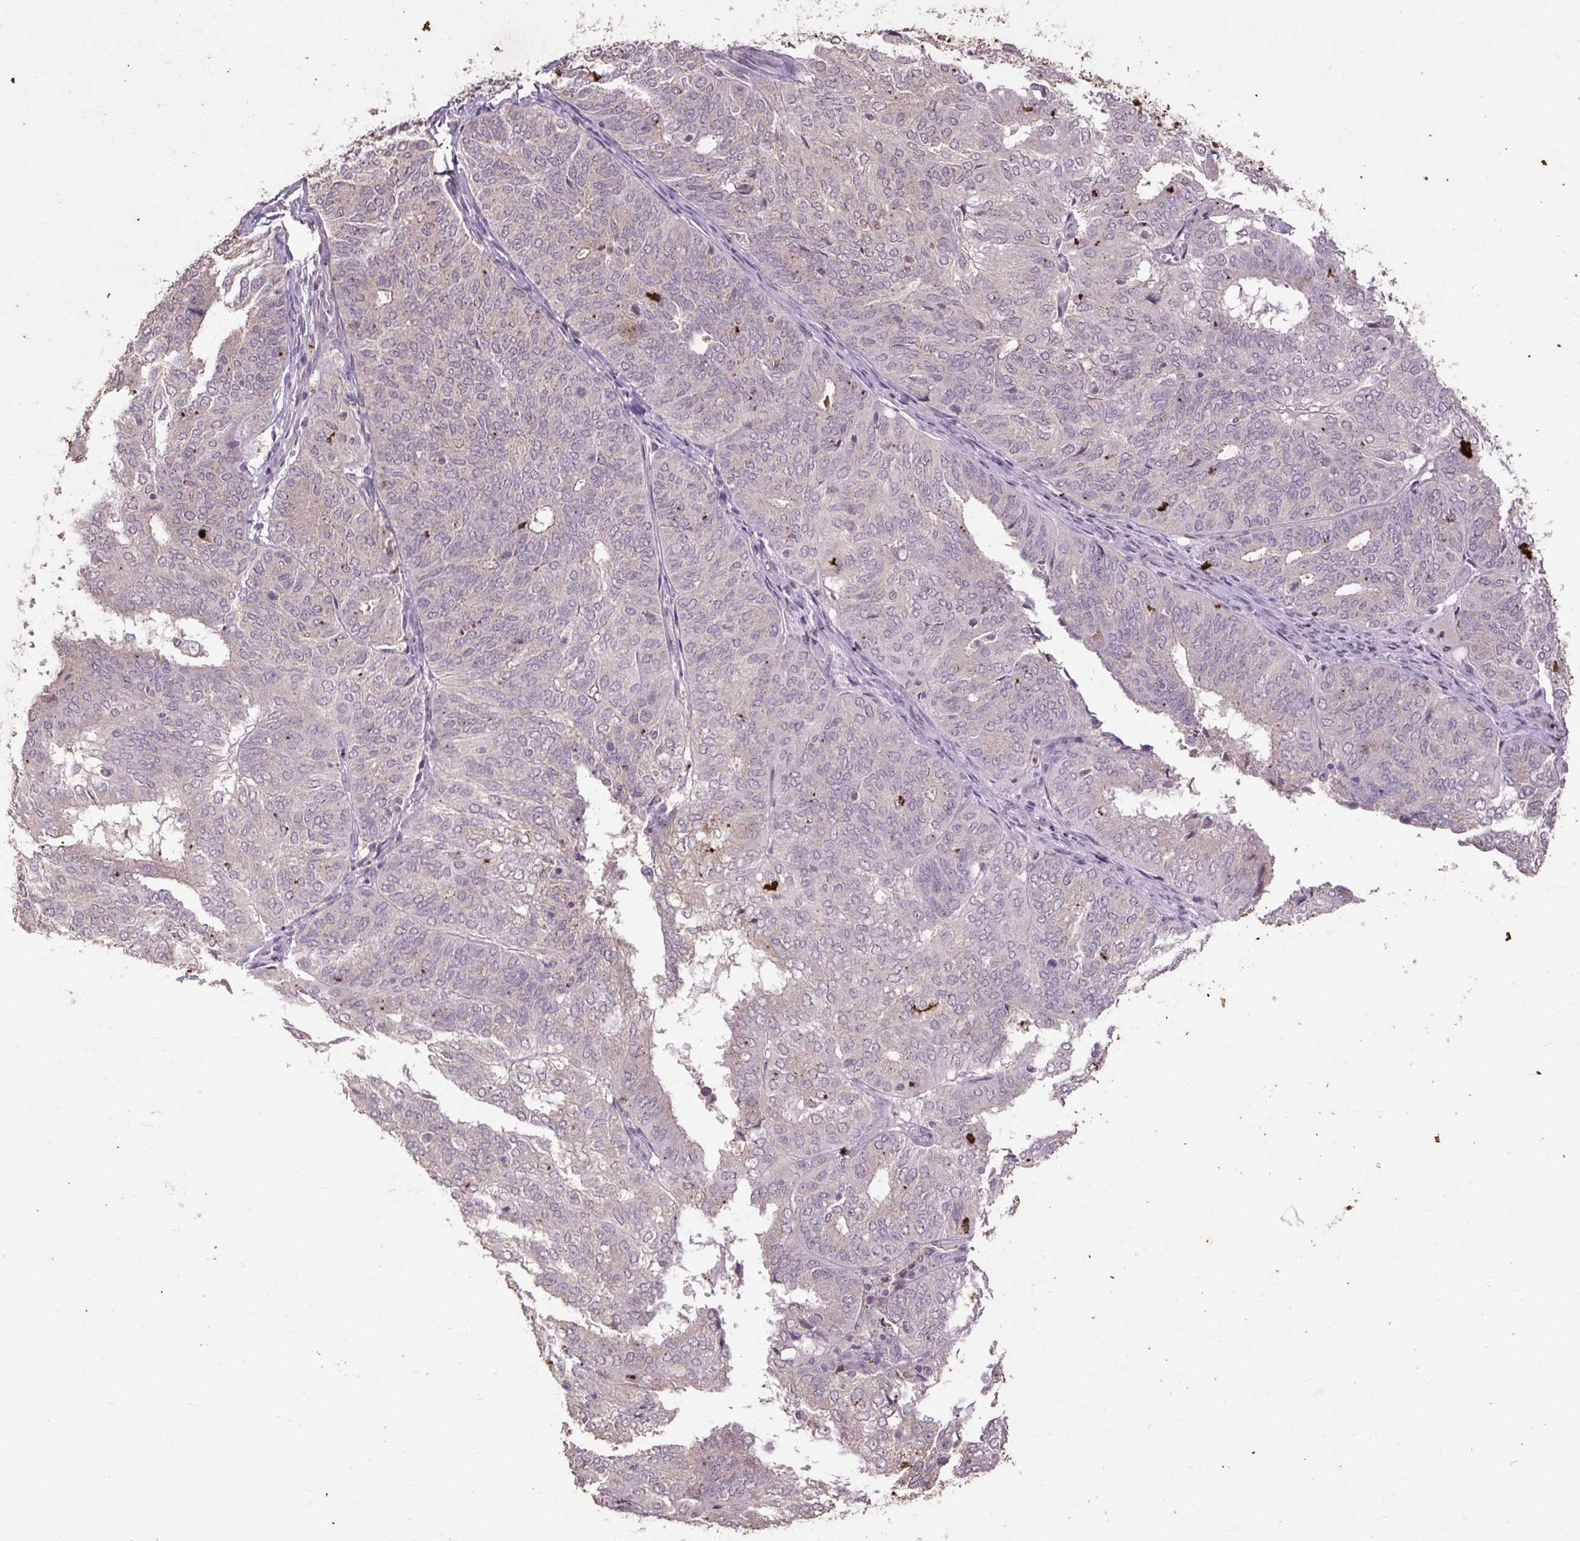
{"staining": {"intensity": "negative", "quantity": "none", "location": "none"}, "tissue": "endometrial cancer", "cell_type": "Tumor cells", "image_type": "cancer", "snomed": [{"axis": "morphology", "description": "Adenocarcinoma, NOS"}, {"axis": "topography", "description": "Uterus"}], "caption": "Immunohistochemistry (IHC) histopathology image of endometrial cancer (adenocarcinoma) stained for a protein (brown), which shows no positivity in tumor cells.", "gene": "LRTM2", "patient": {"sex": "female", "age": 60}}